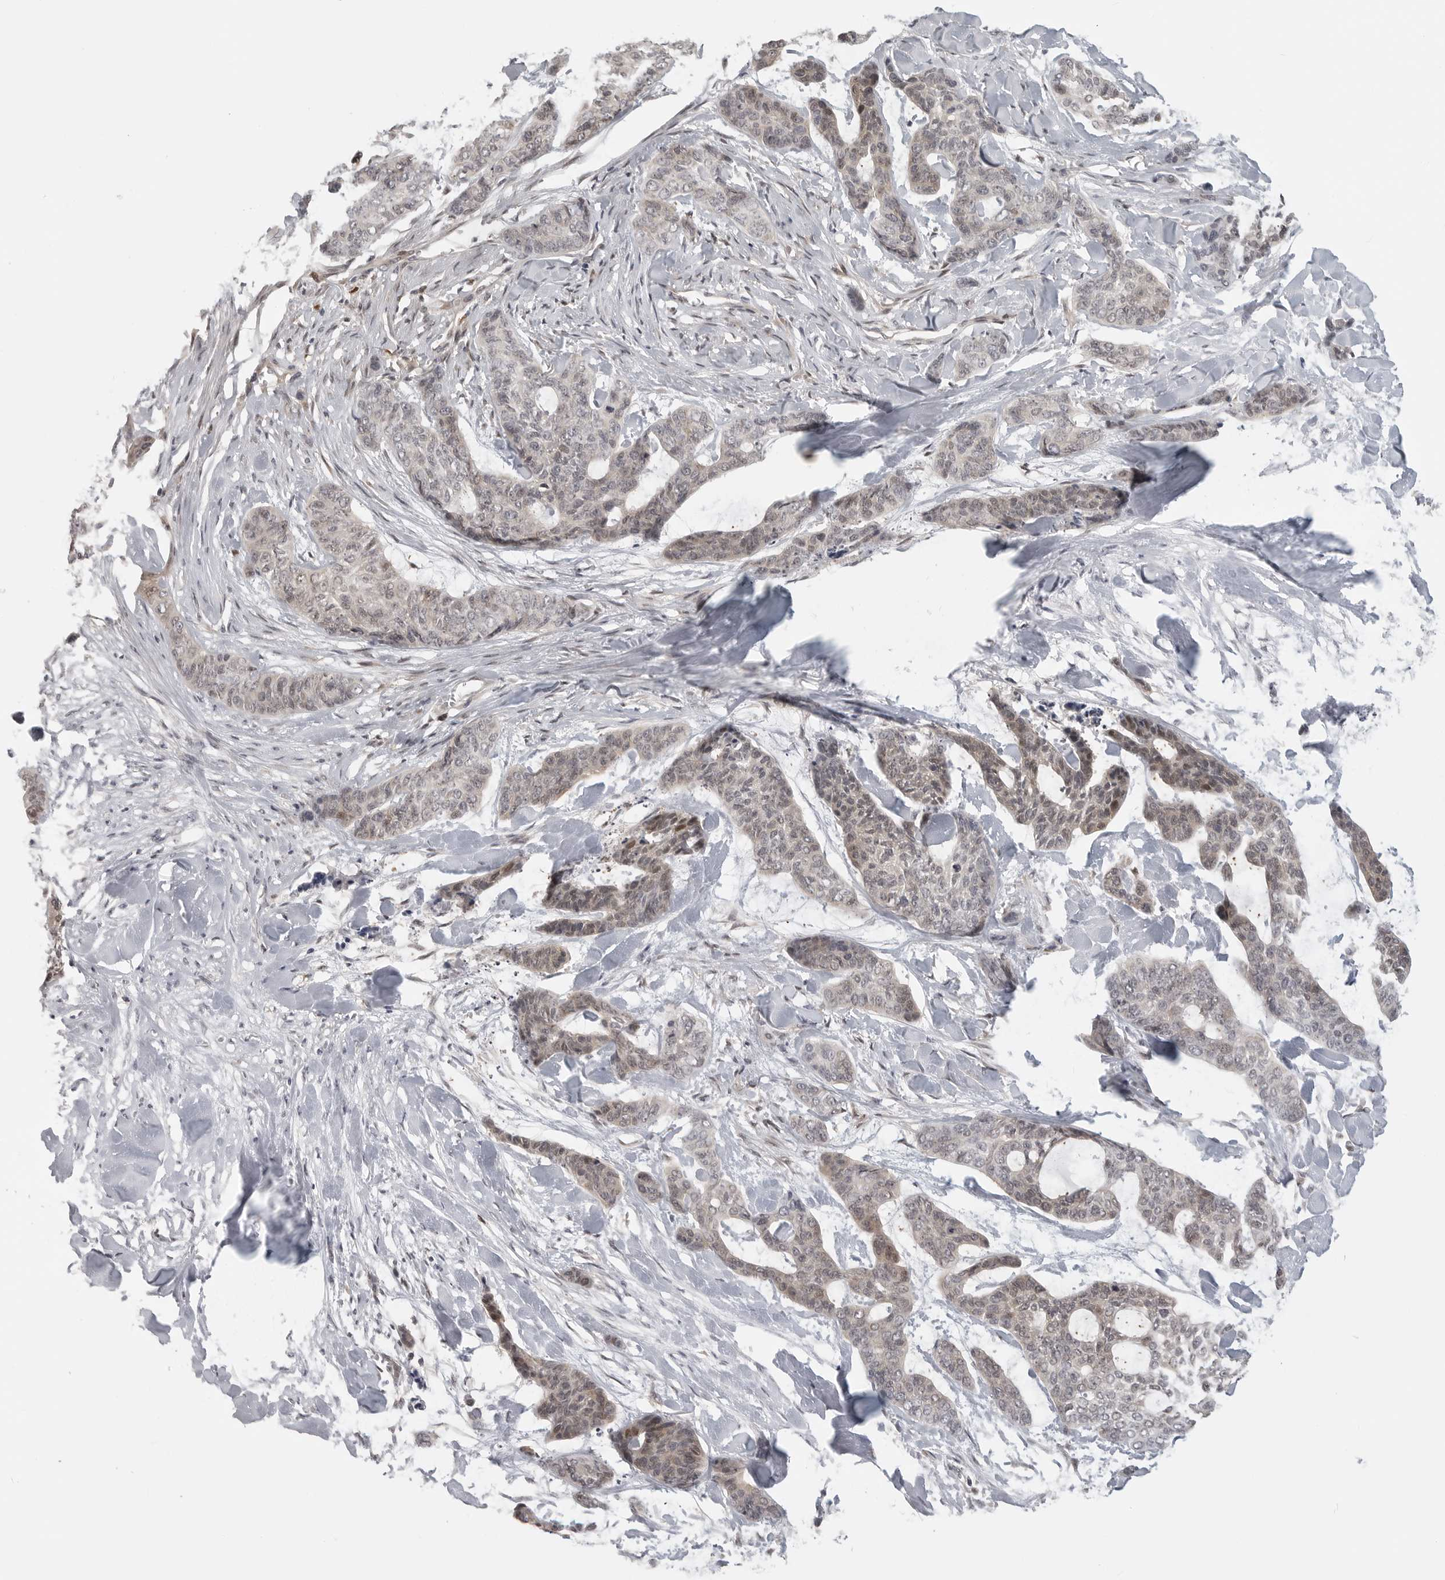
{"staining": {"intensity": "weak", "quantity": "25%-75%", "location": "cytoplasmic/membranous"}, "tissue": "skin cancer", "cell_type": "Tumor cells", "image_type": "cancer", "snomed": [{"axis": "morphology", "description": "Basal cell carcinoma"}, {"axis": "topography", "description": "Skin"}], "caption": "Approximately 25%-75% of tumor cells in human skin cancer show weak cytoplasmic/membranous protein expression as visualized by brown immunohistochemical staining.", "gene": "CTIF", "patient": {"sex": "female", "age": 64}}